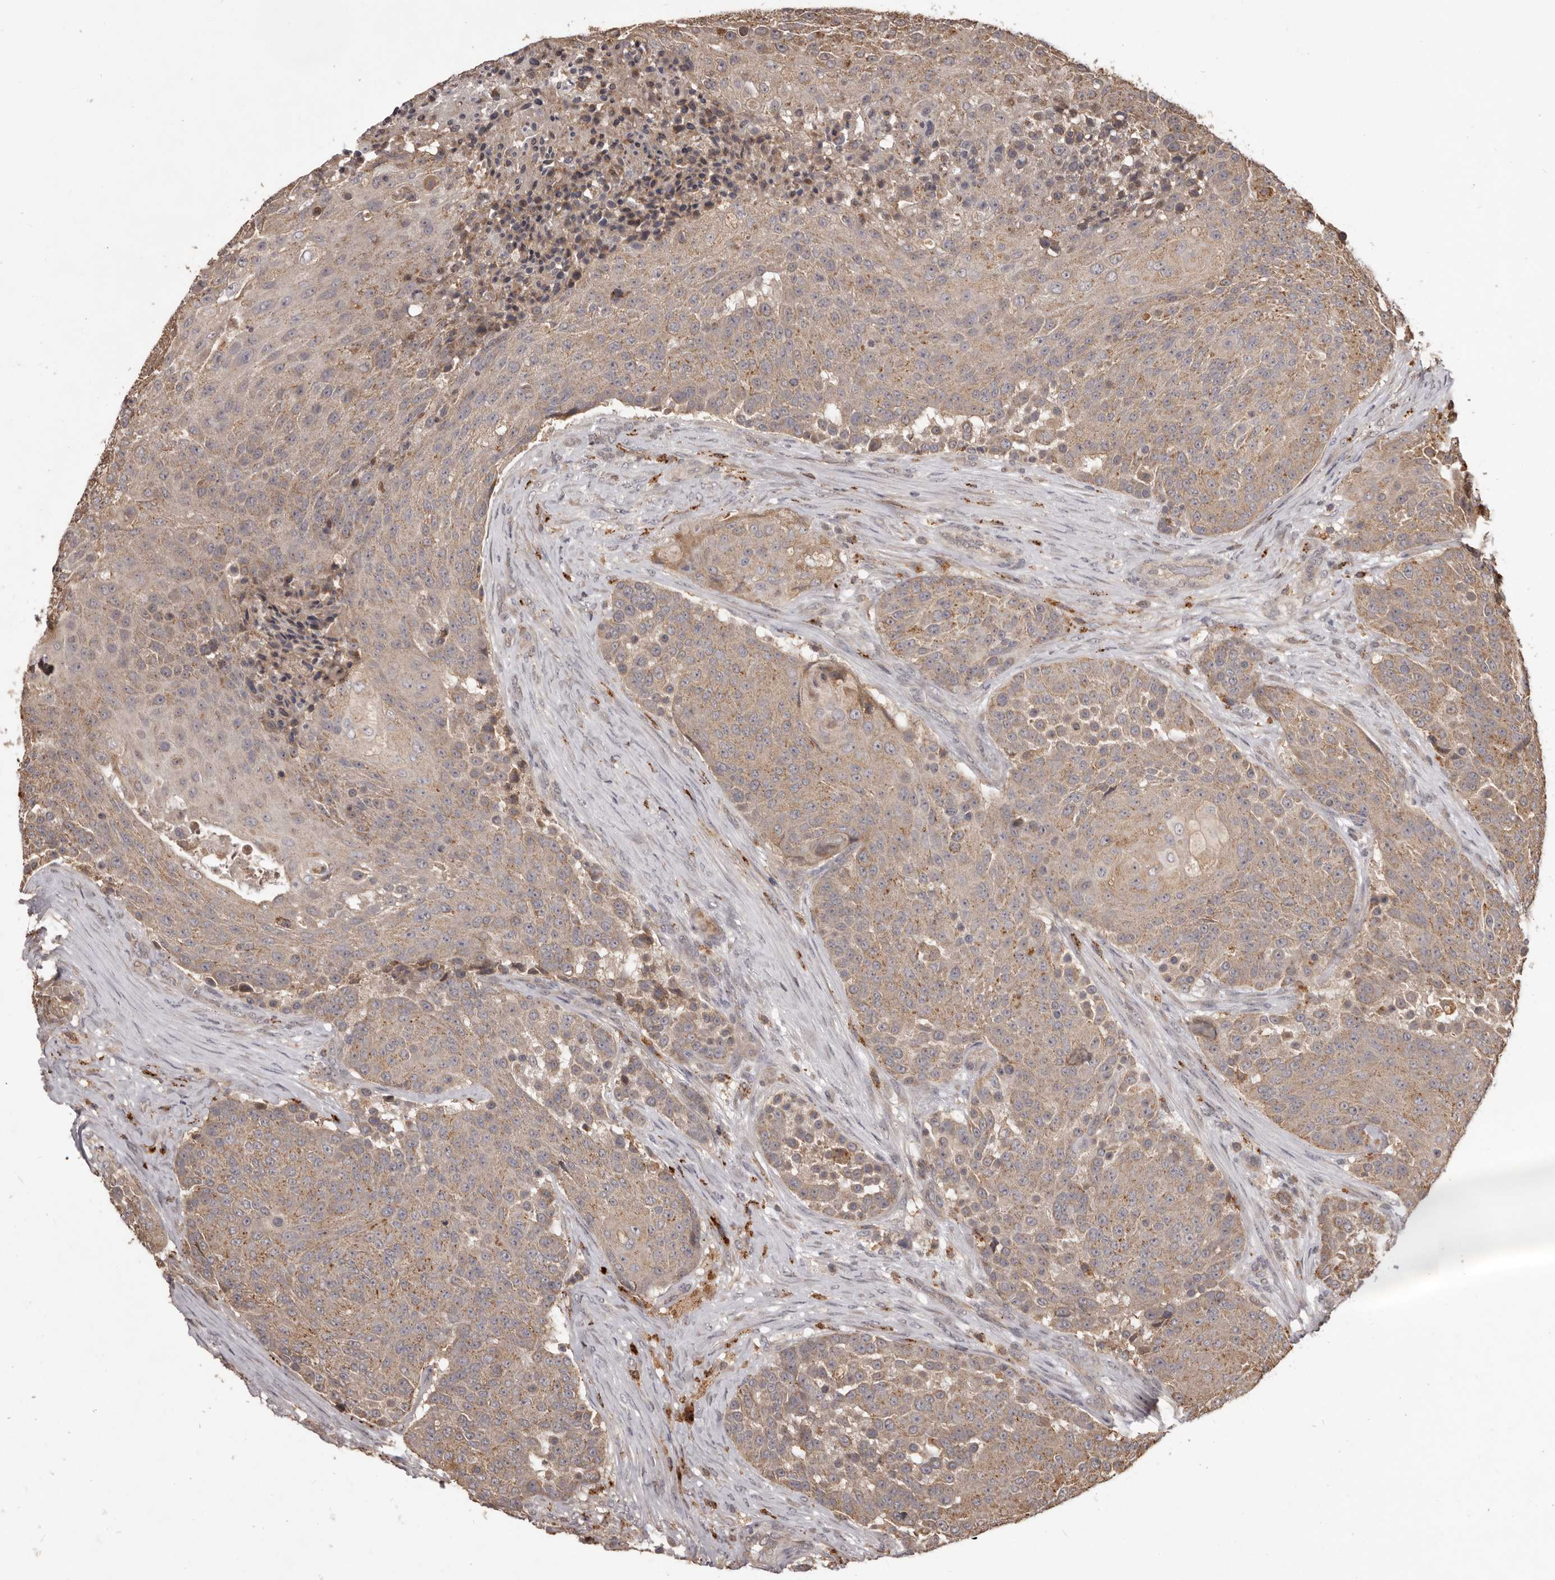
{"staining": {"intensity": "moderate", "quantity": ">75%", "location": "cytoplasmic/membranous,nuclear"}, "tissue": "urothelial cancer", "cell_type": "Tumor cells", "image_type": "cancer", "snomed": [{"axis": "morphology", "description": "Urothelial carcinoma, High grade"}, {"axis": "topography", "description": "Urinary bladder"}], "caption": "About >75% of tumor cells in urothelial cancer exhibit moderate cytoplasmic/membranous and nuclear protein positivity as visualized by brown immunohistochemical staining.", "gene": "MTO1", "patient": {"sex": "female", "age": 63}}